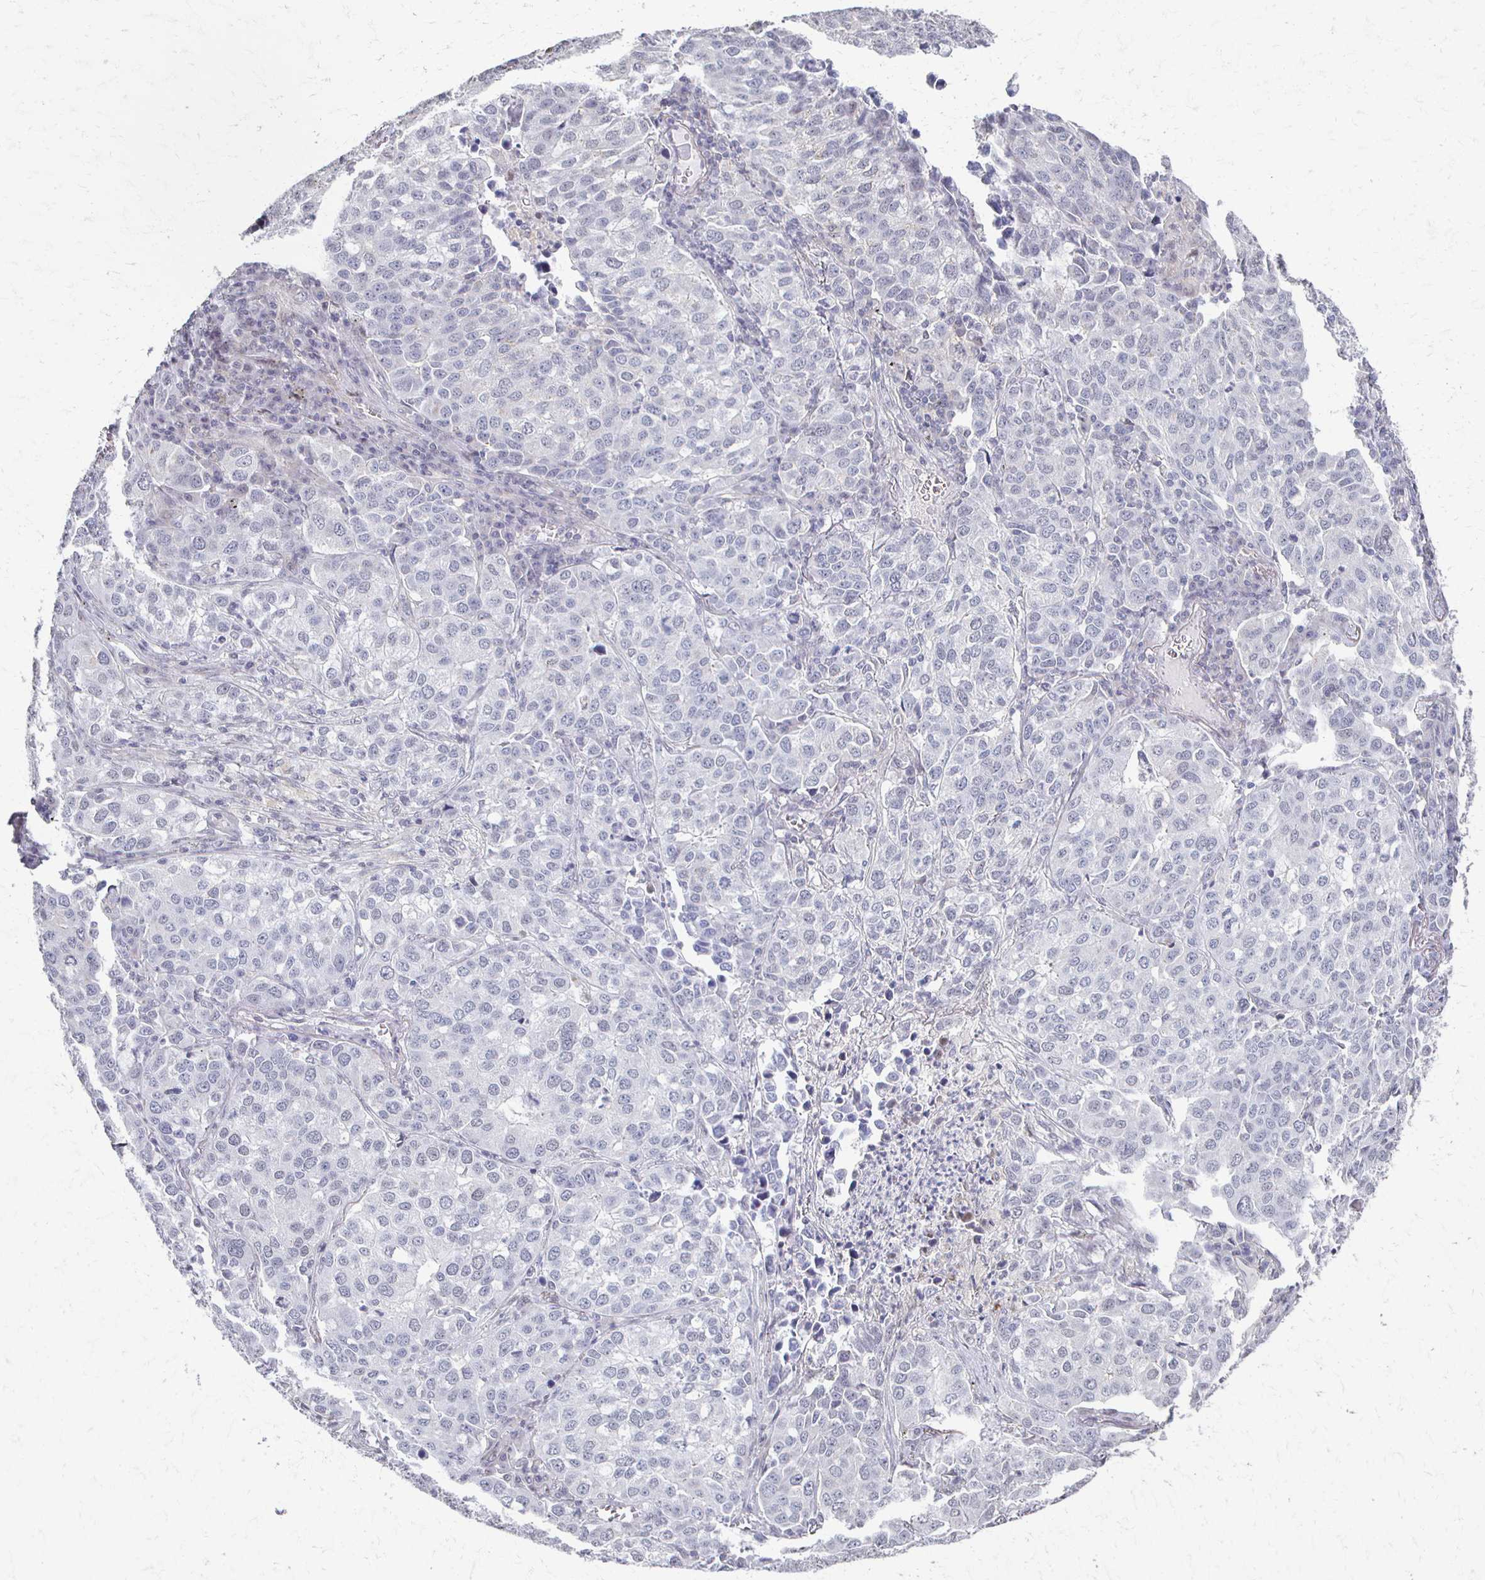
{"staining": {"intensity": "negative", "quantity": "none", "location": "none"}, "tissue": "lung cancer", "cell_type": "Tumor cells", "image_type": "cancer", "snomed": [{"axis": "morphology", "description": "Adenocarcinoma, NOS"}, {"axis": "morphology", "description": "Adenocarcinoma, metastatic, NOS"}, {"axis": "topography", "description": "Lymph node"}, {"axis": "topography", "description": "Lung"}], "caption": "DAB (3,3'-diaminobenzidine) immunohistochemical staining of lung cancer (adenocarcinoma) exhibits no significant positivity in tumor cells.", "gene": "DAB1", "patient": {"sex": "female", "age": 65}}